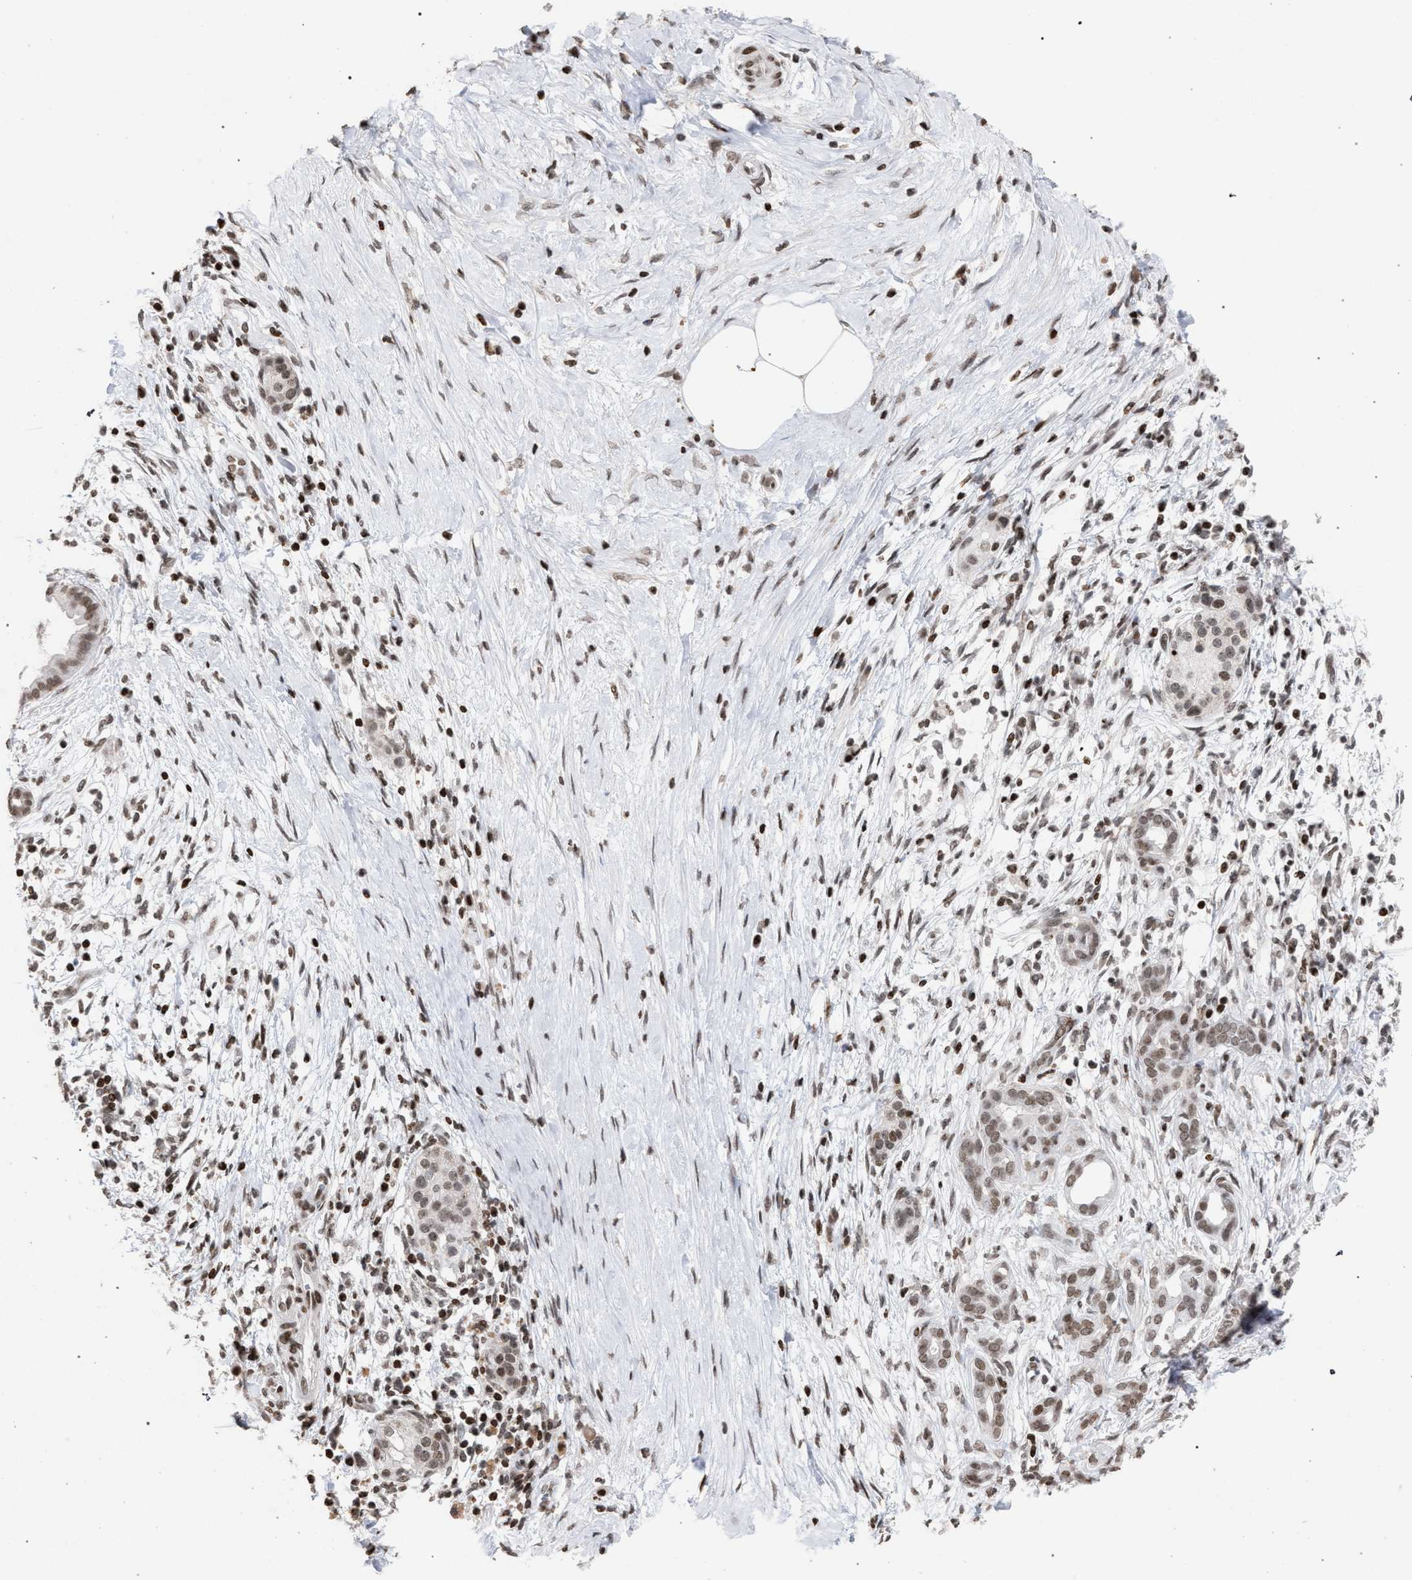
{"staining": {"intensity": "weak", "quantity": ">75%", "location": "nuclear"}, "tissue": "pancreatic cancer", "cell_type": "Tumor cells", "image_type": "cancer", "snomed": [{"axis": "morphology", "description": "Adenocarcinoma, NOS"}, {"axis": "topography", "description": "Pancreas"}], "caption": "Brown immunohistochemical staining in human pancreatic adenocarcinoma exhibits weak nuclear positivity in about >75% of tumor cells.", "gene": "FOXD3", "patient": {"sex": "male", "age": 58}}